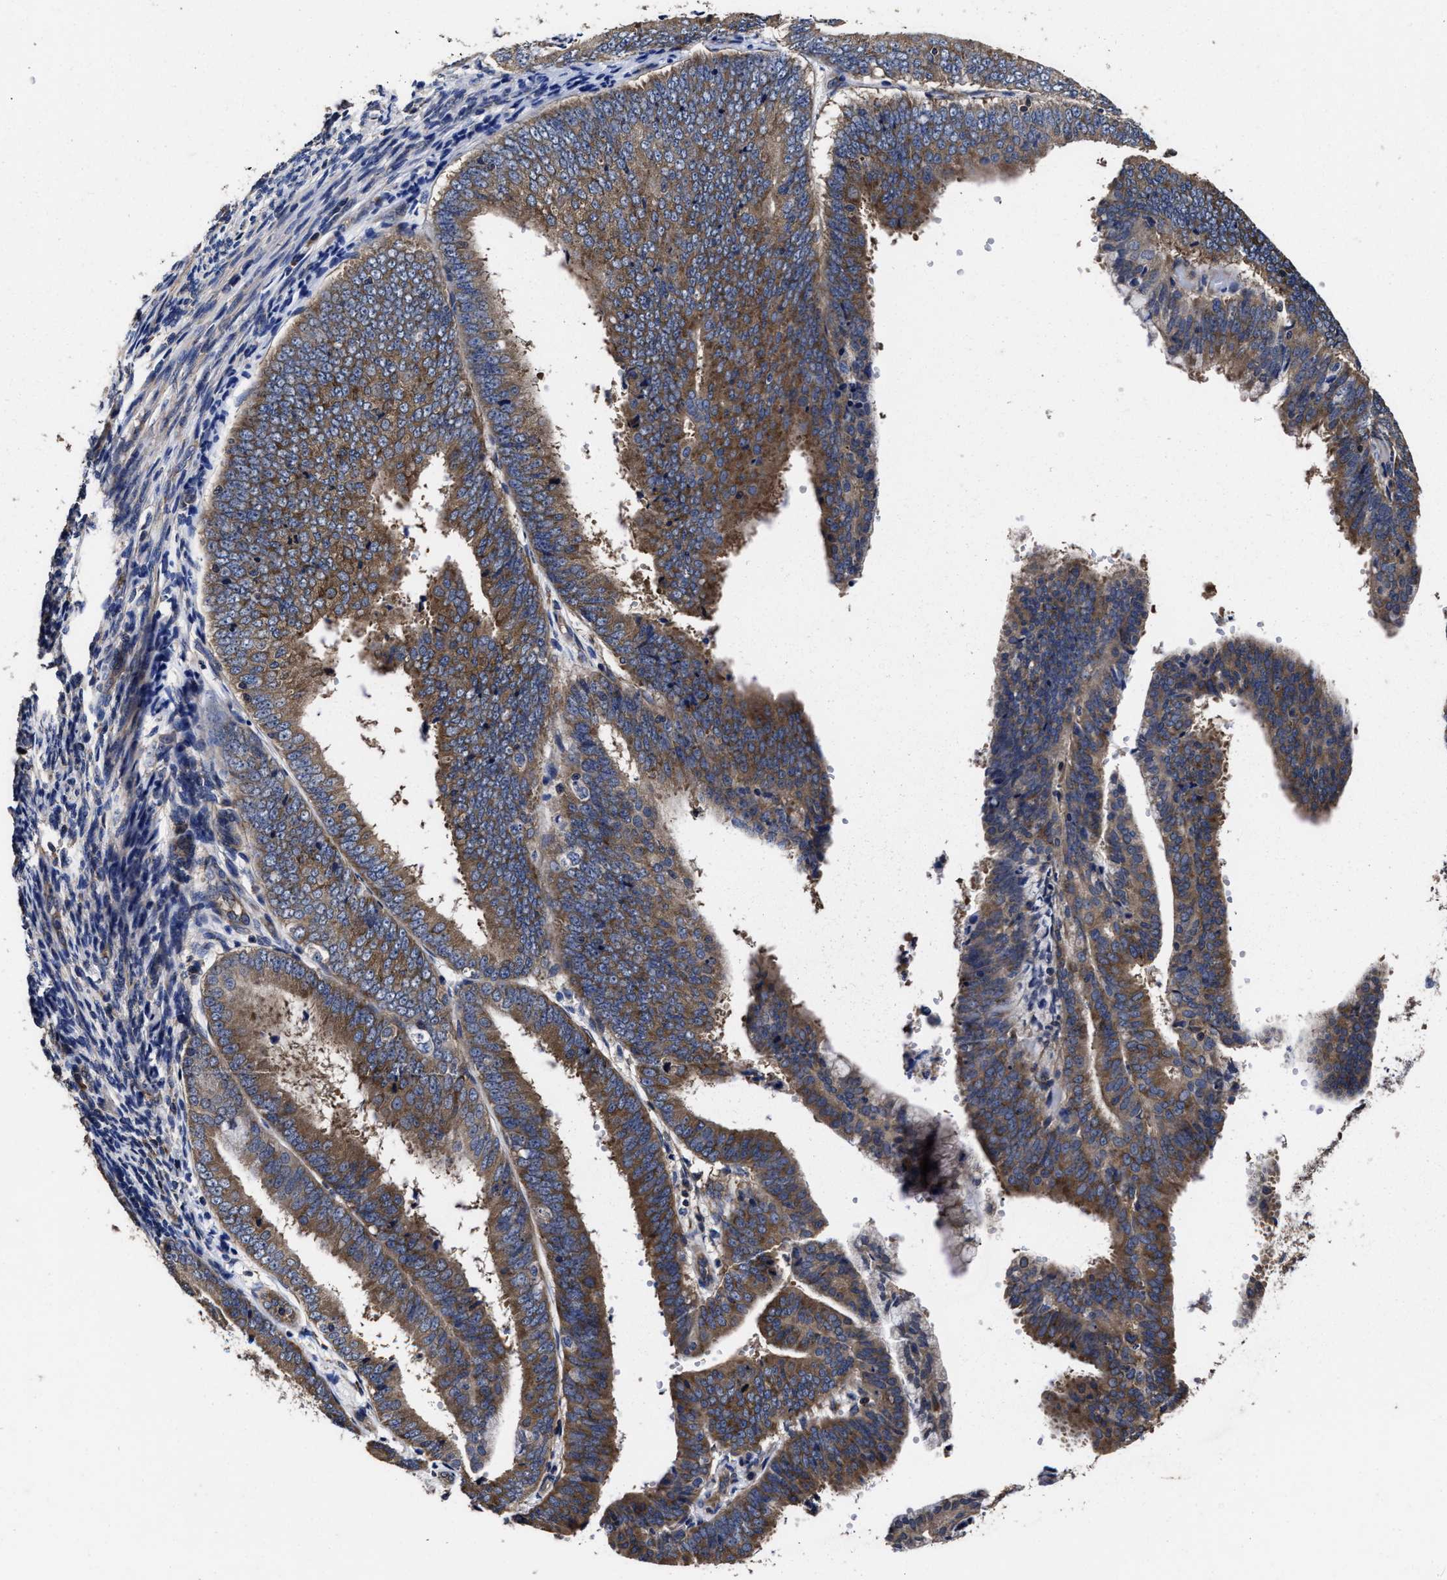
{"staining": {"intensity": "strong", "quantity": ">75%", "location": "cytoplasmic/membranous"}, "tissue": "endometrial cancer", "cell_type": "Tumor cells", "image_type": "cancer", "snomed": [{"axis": "morphology", "description": "Adenocarcinoma, NOS"}, {"axis": "topography", "description": "Endometrium"}], "caption": "The micrograph reveals staining of adenocarcinoma (endometrial), revealing strong cytoplasmic/membranous protein positivity (brown color) within tumor cells.", "gene": "AVEN", "patient": {"sex": "female", "age": 63}}